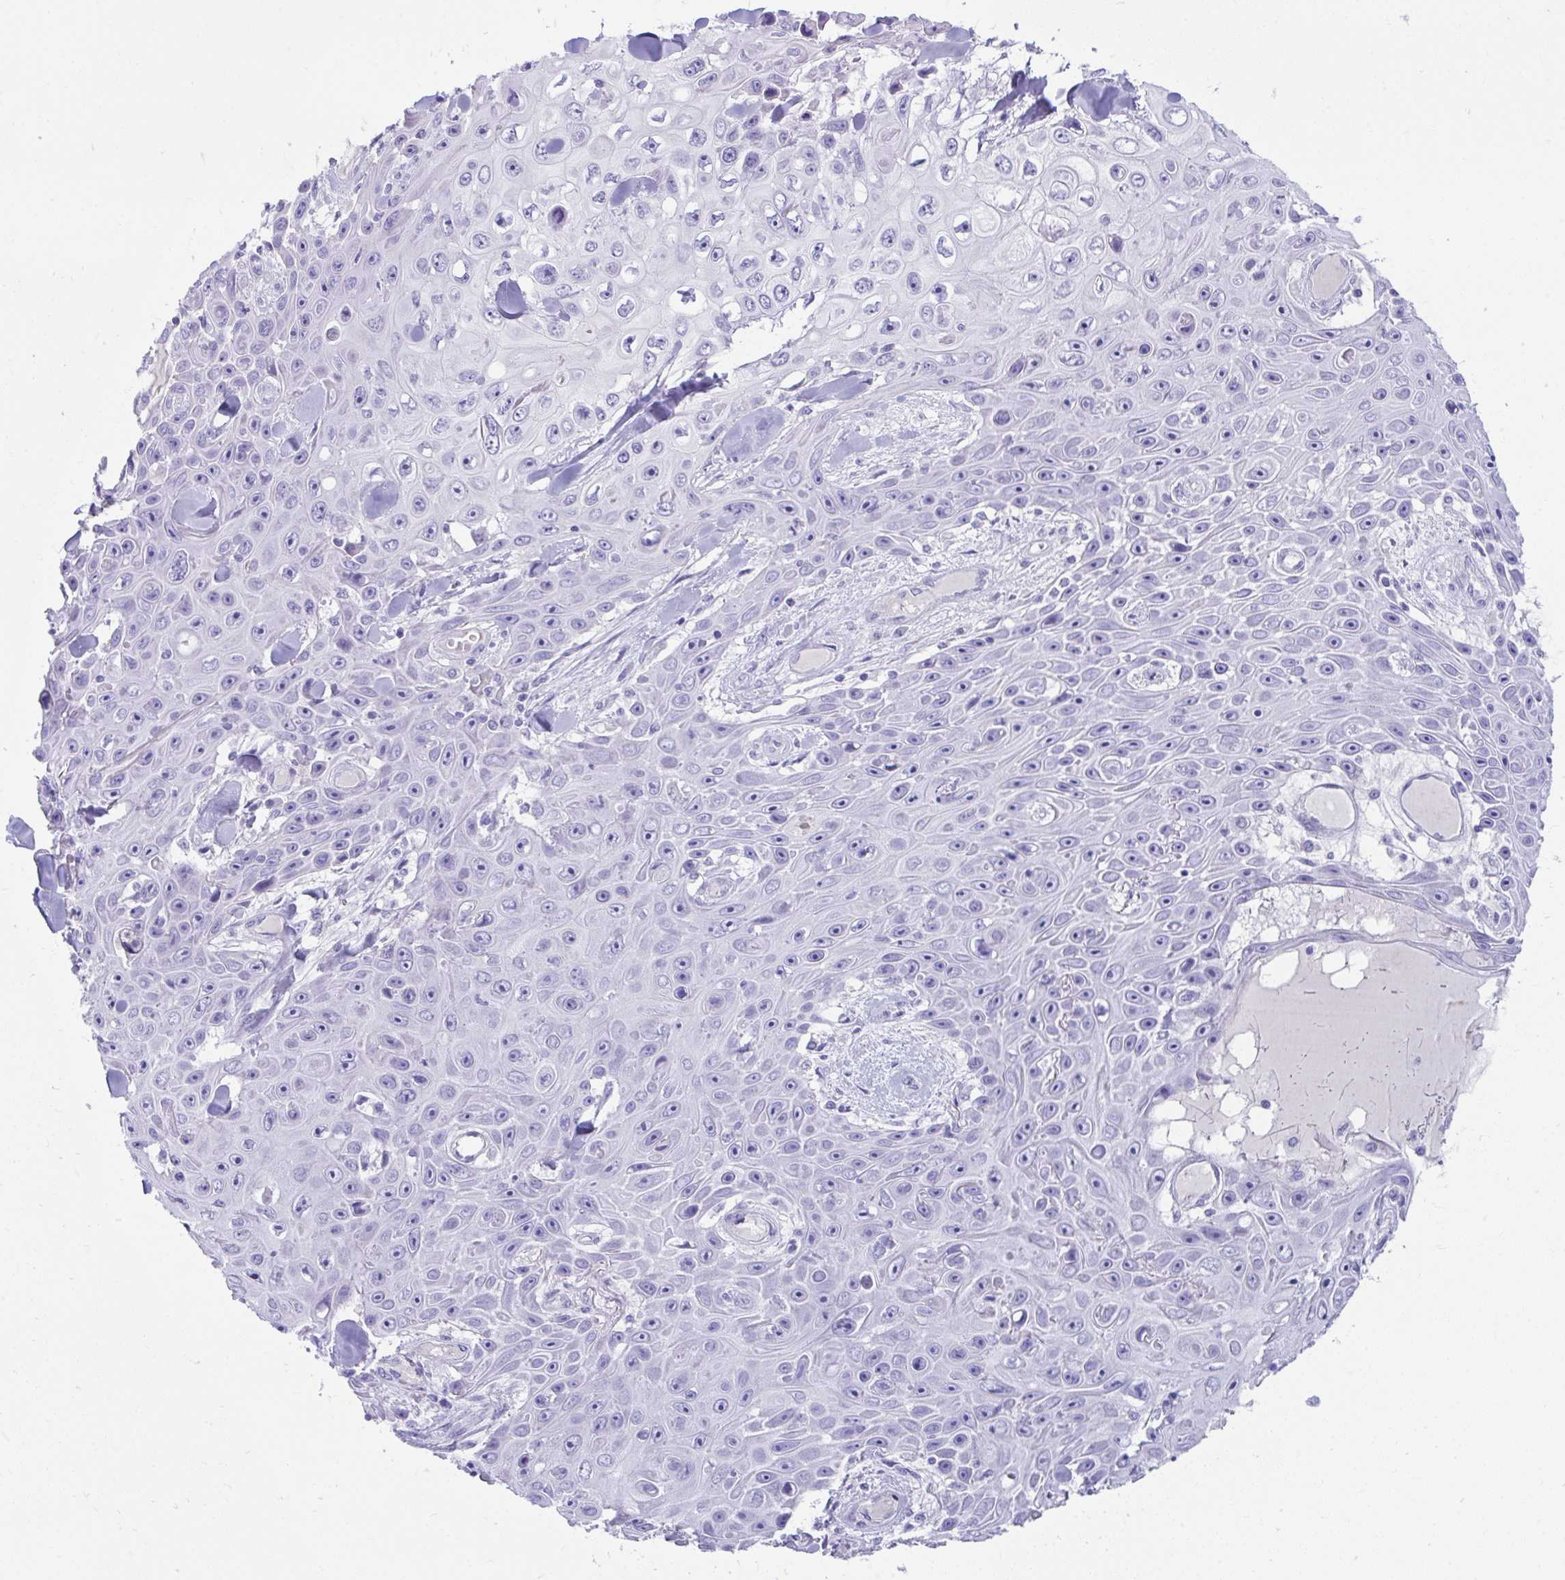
{"staining": {"intensity": "negative", "quantity": "none", "location": "none"}, "tissue": "skin cancer", "cell_type": "Tumor cells", "image_type": "cancer", "snomed": [{"axis": "morphology", "description": "Squamous cell carcinoma, NOS"}, {"axis": "topography", "description": "Skin"}], "caption": "Histopathology image shows no protein expression in tumor cells of skin squamous cell carcinoma tissue.", "gene": "SEC14L3", "patient": {"sex": "male", "age": 82}}